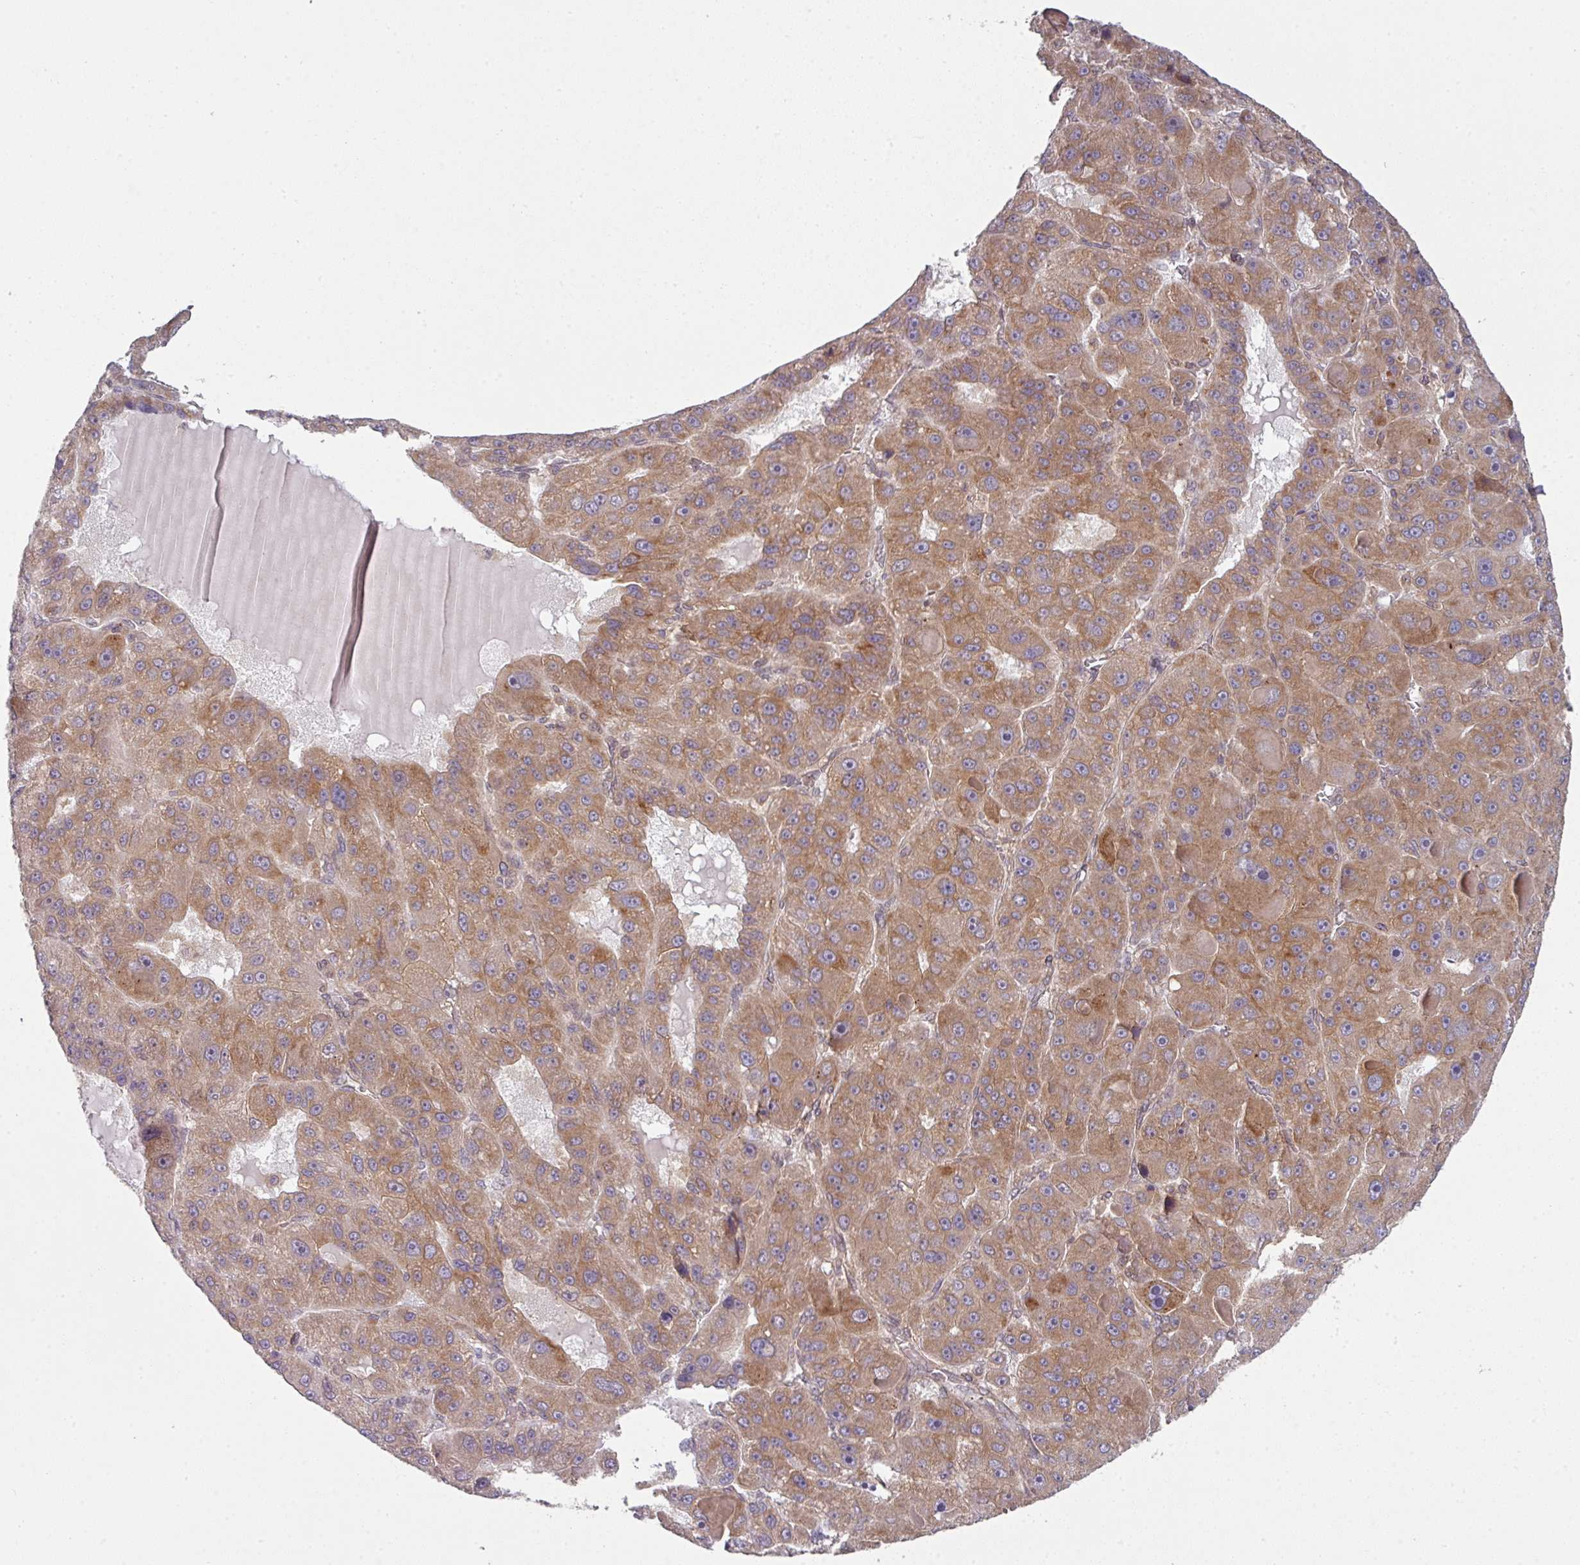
{"staining": {"intensity": "moderate", "quantity": ">75%", "location": "cytoplasmic/membranous"}, "tissue": "liver cancer", "cell_type": "Tumor cells", "image_type": "cancer", "snomed": [{"axis": "morphology", "description": "Carcinoma, Hepatocellular, NOS"}, {"axis": "topography", "description": "Liver"}], "caption": "Protein staining of liver cancer tissue demonstrates moderate cytoplasmic/membranous expression in approximately >75% of tumor cells. The staining was performed using DAB (3,3'-diaminobenzidine), with brown indicating positive protein expression. Nuclei are stained blue with hematoxylin.", "gene": "CAMLG", "patient": {"sex": "male", "age": 76}}